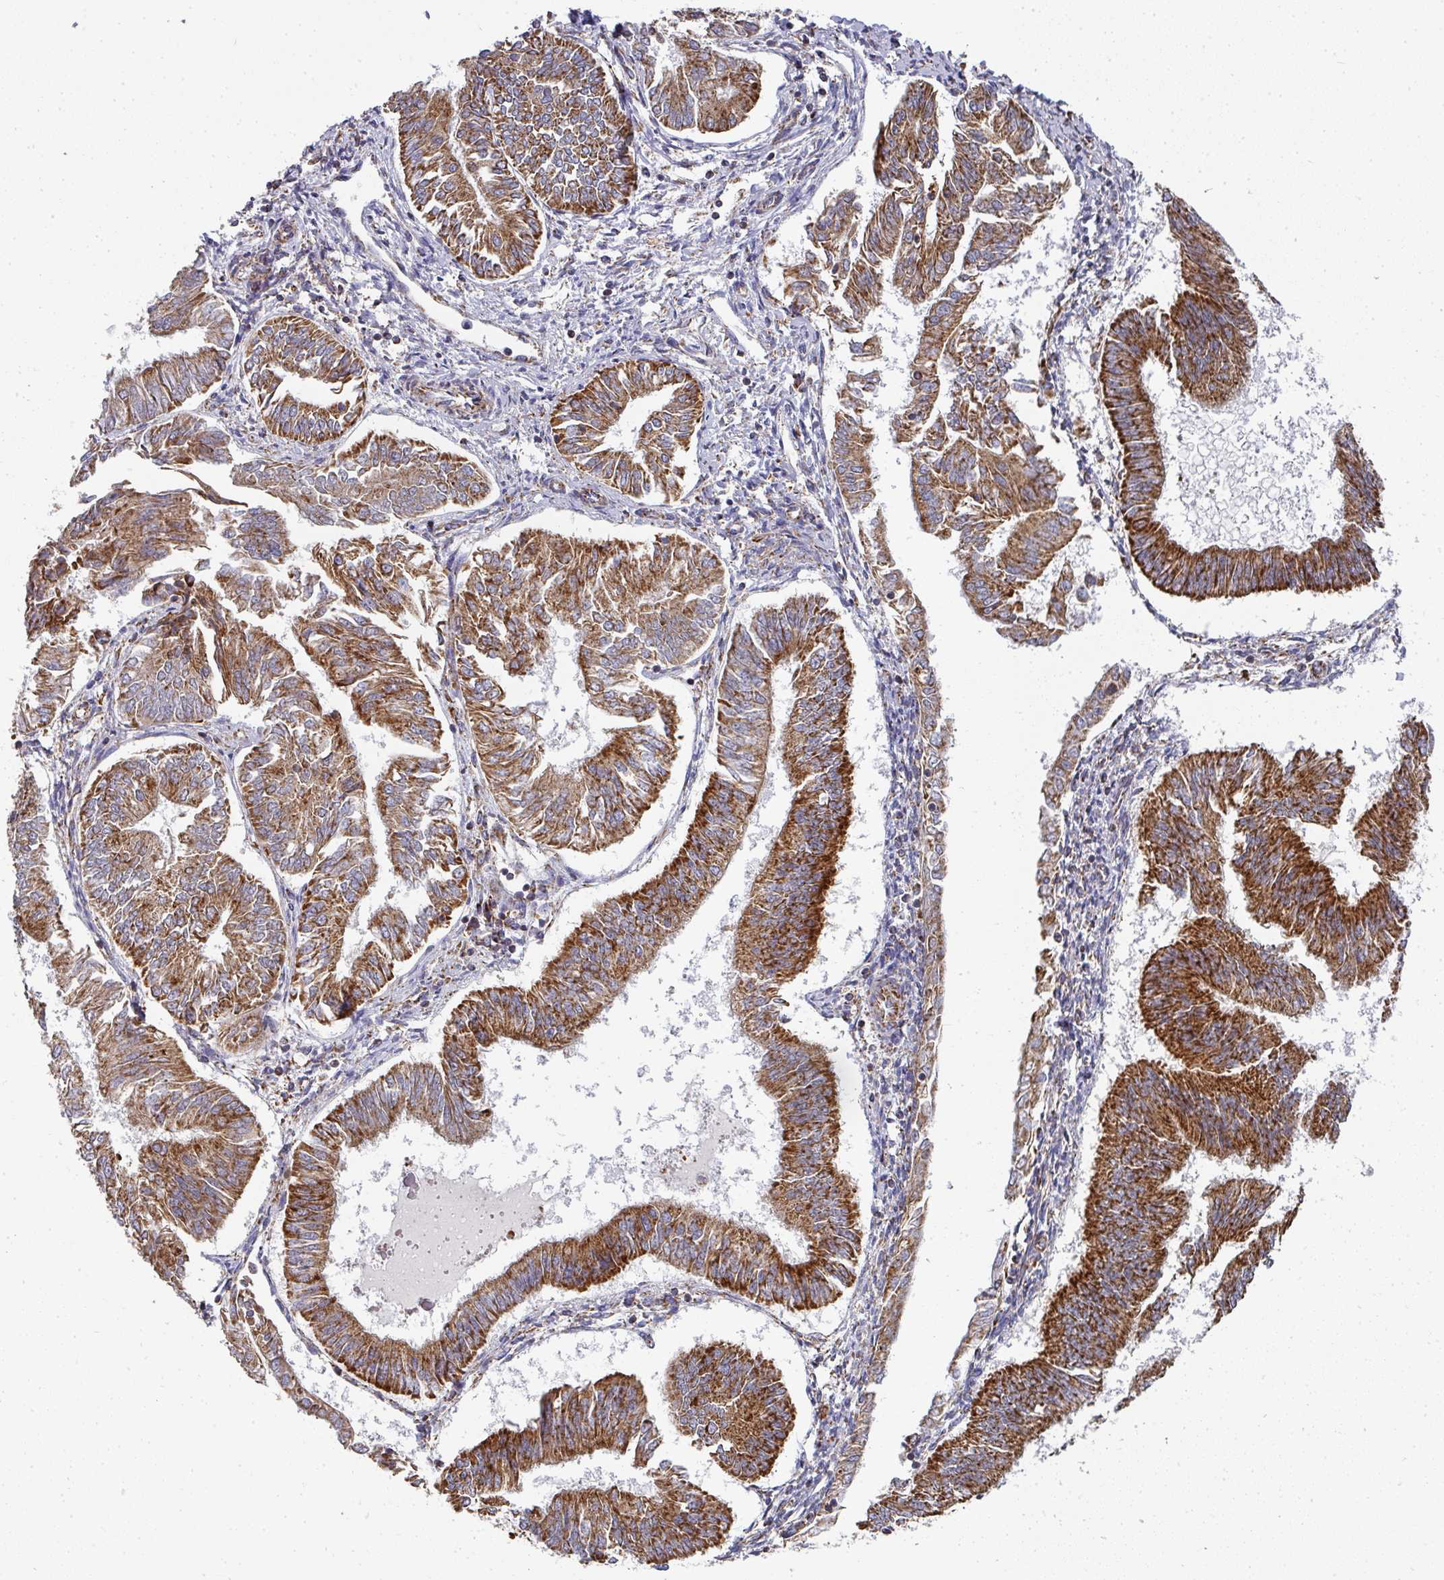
{"staining": {"intensity": "strong", "quantity": ">75%", "location": "cytoplasmic/membranous"}, "tissue": "endometrial cancer", "cell_type": "Tumor cells", "image_type": "cancer", "snomed": [{"axis": "morphology", "description": "Adenocarcinoma, NOS"}, {"axis": "topography", "description": "Endometrium"}], "caption": "There is high levels of strong cytoplasmic/membranous positivity in tumor cells of endometrial adenocarcinoma, as demonstrated by immunohistochemical staining (brown color).", "gene": "UQCRFS1", "patient": {"sex": "female", "age": 58}}